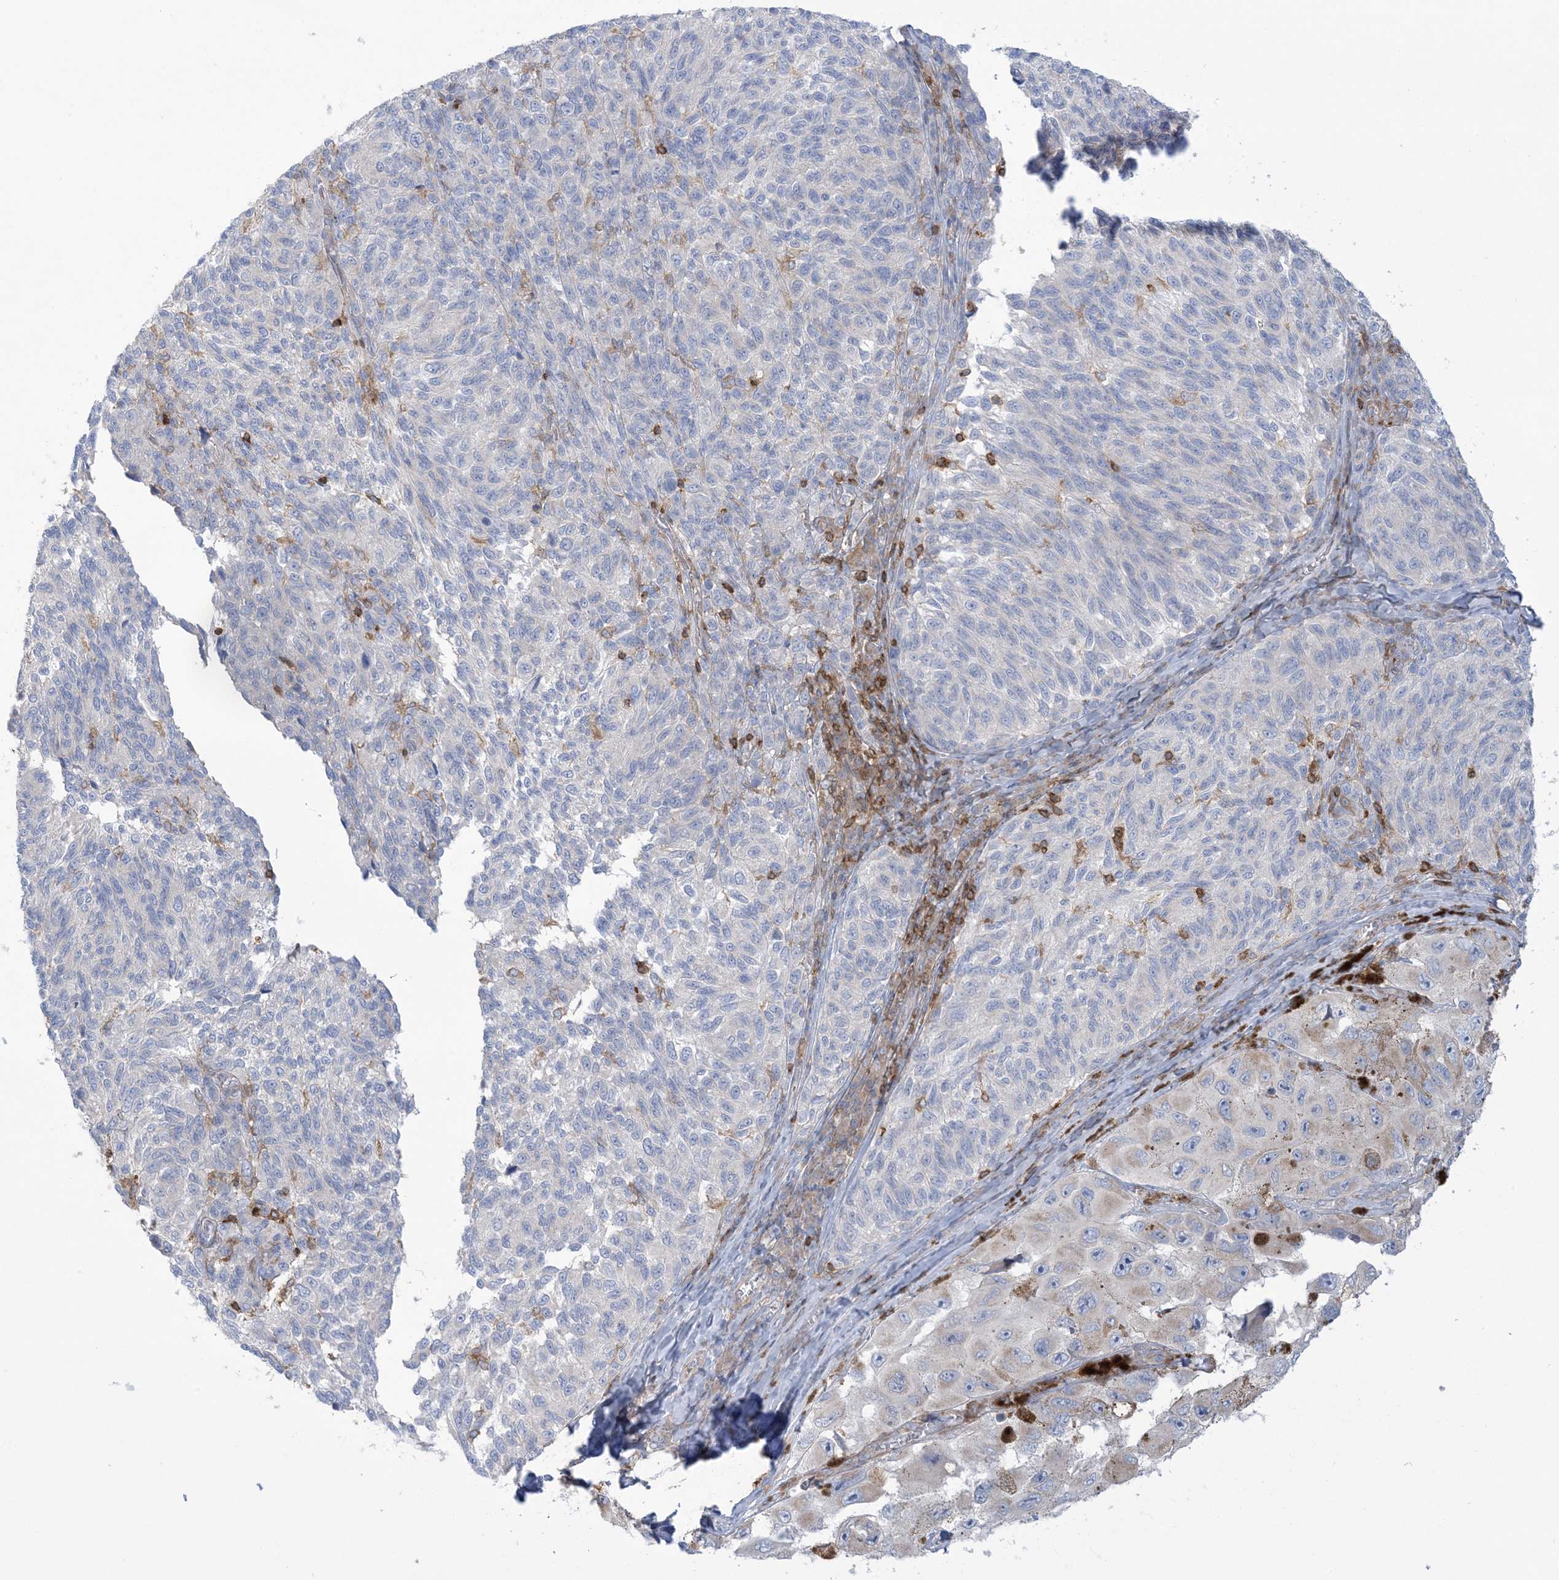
{"staining": {"intensity": "negative", "quantity": "none", "location": "none"}, "tissue": "melanoma", "cell_type": "Tumor cells", "image_type": "cancer", "snomed": [{"axis": "morphology", "description": "Malignant melanoma, NOS"}, {"axis": "topography", "description": "Skin"}], "caption": "A high-resolution image shows IHC staining of malignant melanoma, which demonstrates no significant staining in tumor cells.", "gene": "ARHGAP30", "patient": {"sex": "female", "age": 73}}